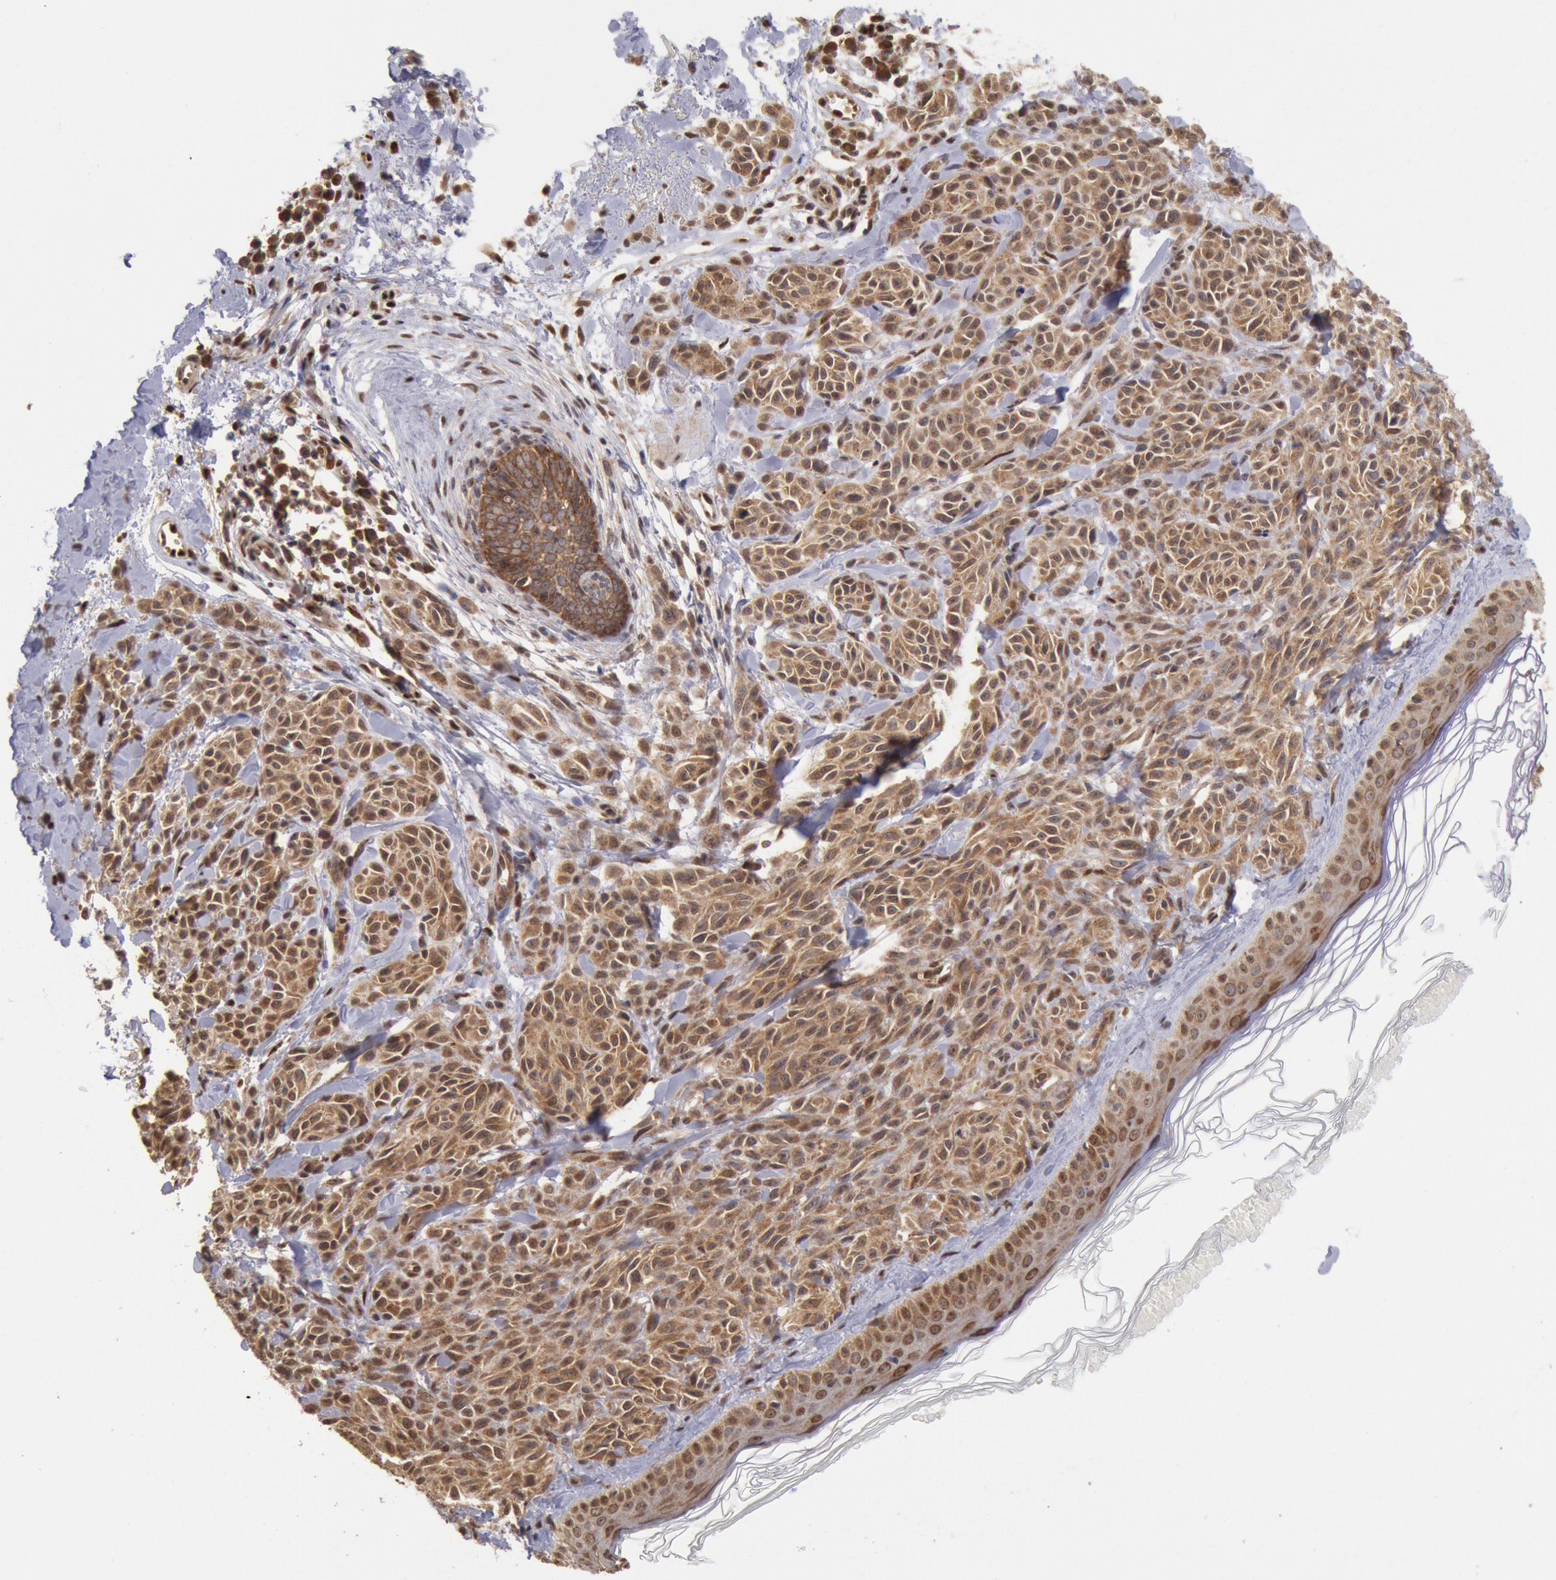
{"staining": {"intensity": "strong", "quantity": ">75%", "location": "cytoplasmic/membranous,nuclear"}, "tissue": "melanoma", "cell_type": "Tumor cells", "image_type": "cancer", "snomed": [{"axis": "morphology", "description": "Malignant melanoma, NOS"}, {"axis": "topography", "description": "Skin"}], "caption": "Malignant melanoma was stained to show a protein in brown. There is high levels of strong cytoplasmic/membranous and nuclear positivity in about >75% of tumor cells. (Brightfield microscopy of DAB IHC at high magnification).", "gene": "STX17", "patient": {"sex": "female", "age": 73}}